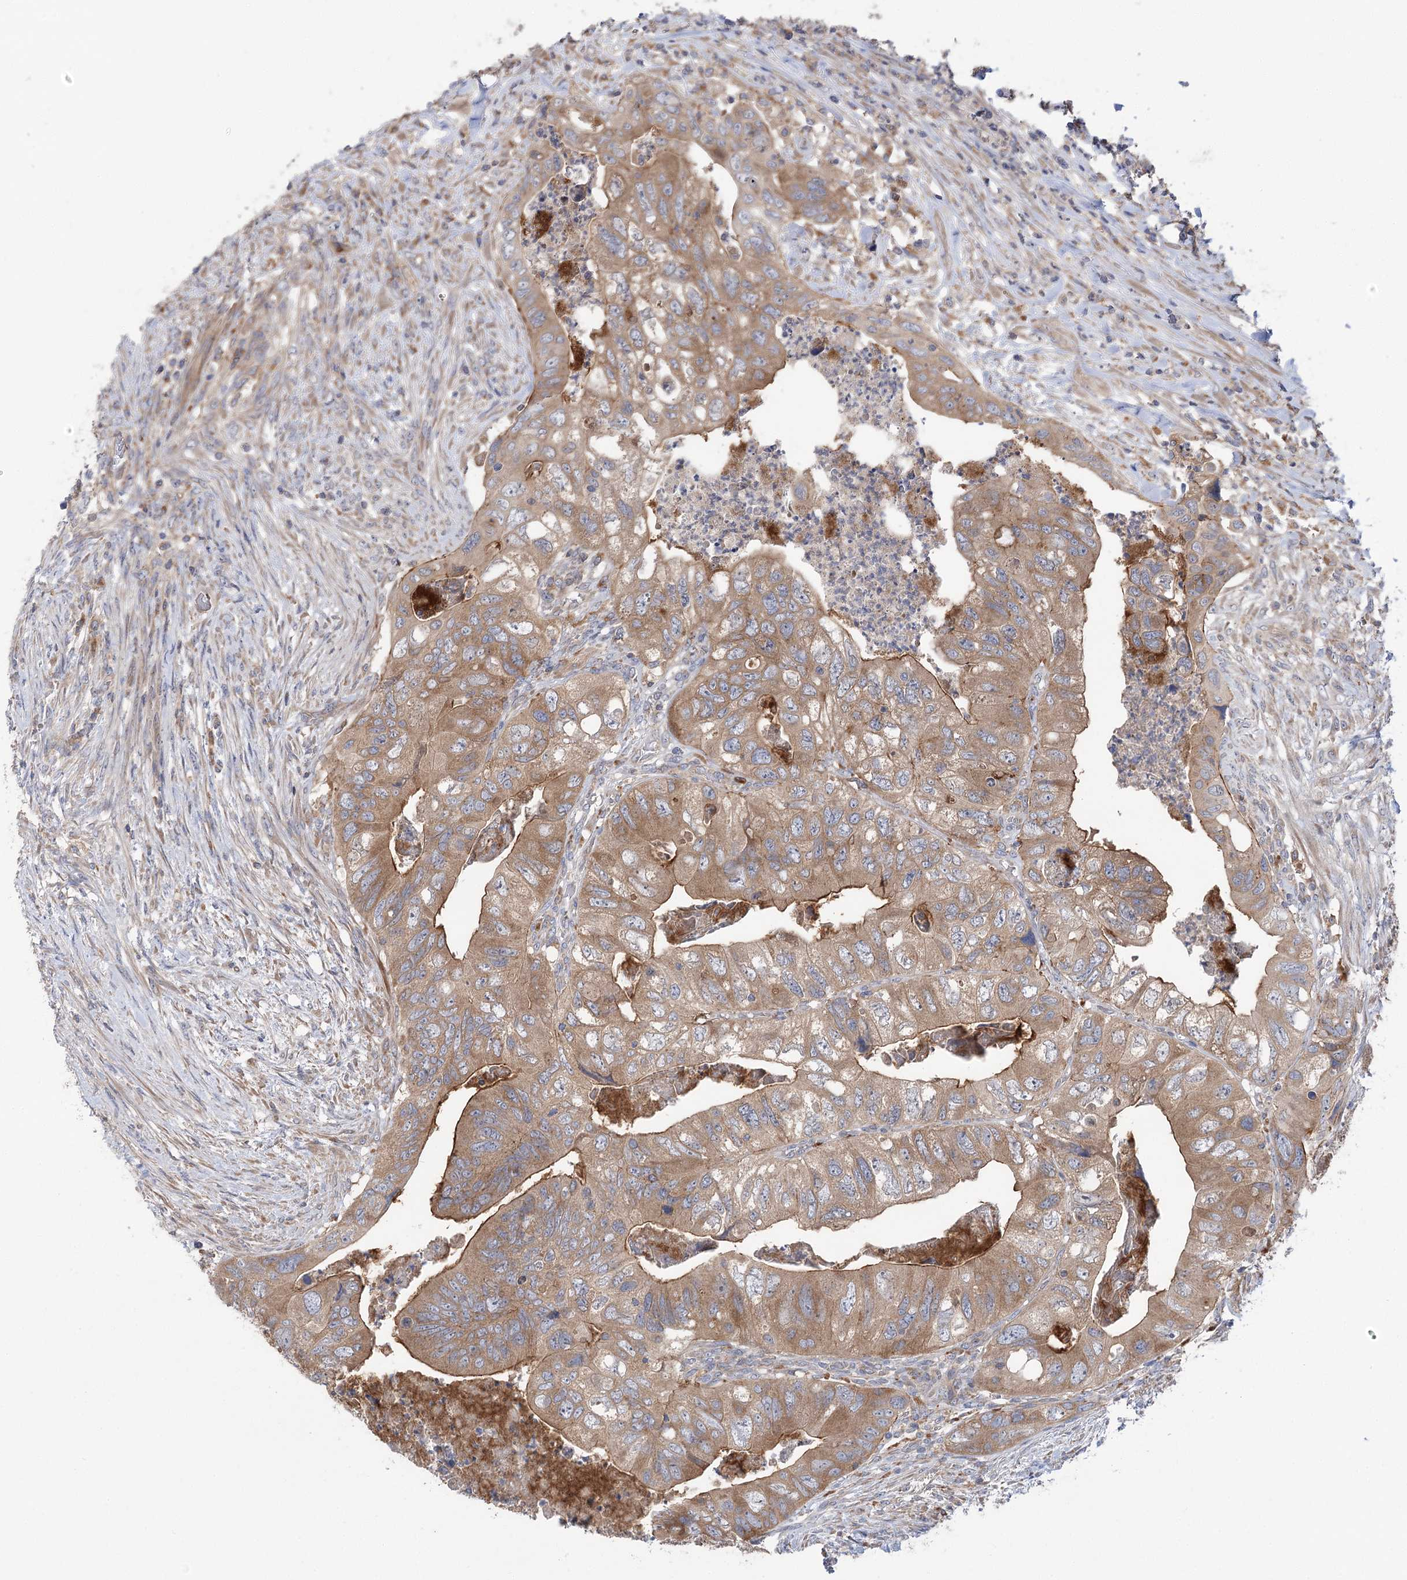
{"staining": {"intensity": "moderate", "quantity": ">75%", "location": "cytoplasmic/membranous"}, "tissue": "colorectal cancer", "cell_type": "Tumor cells", "image_type": "cancer", "snomed": [{"axis": "morphology", "description": "Adenocarcinoma, NOS"}, {"axis": "topography", "description": "Rectum"}], "caption": "Immunohistochemistry (IHC) photomicrograph of colorectal cancer stained for a protein (brown), which displays medium levels of moderate cytoplasmic/membranous positivity in about >75% of tumor cells.", "gene": "VPS37B", "patient": {"sex": "male", "age": 63}}